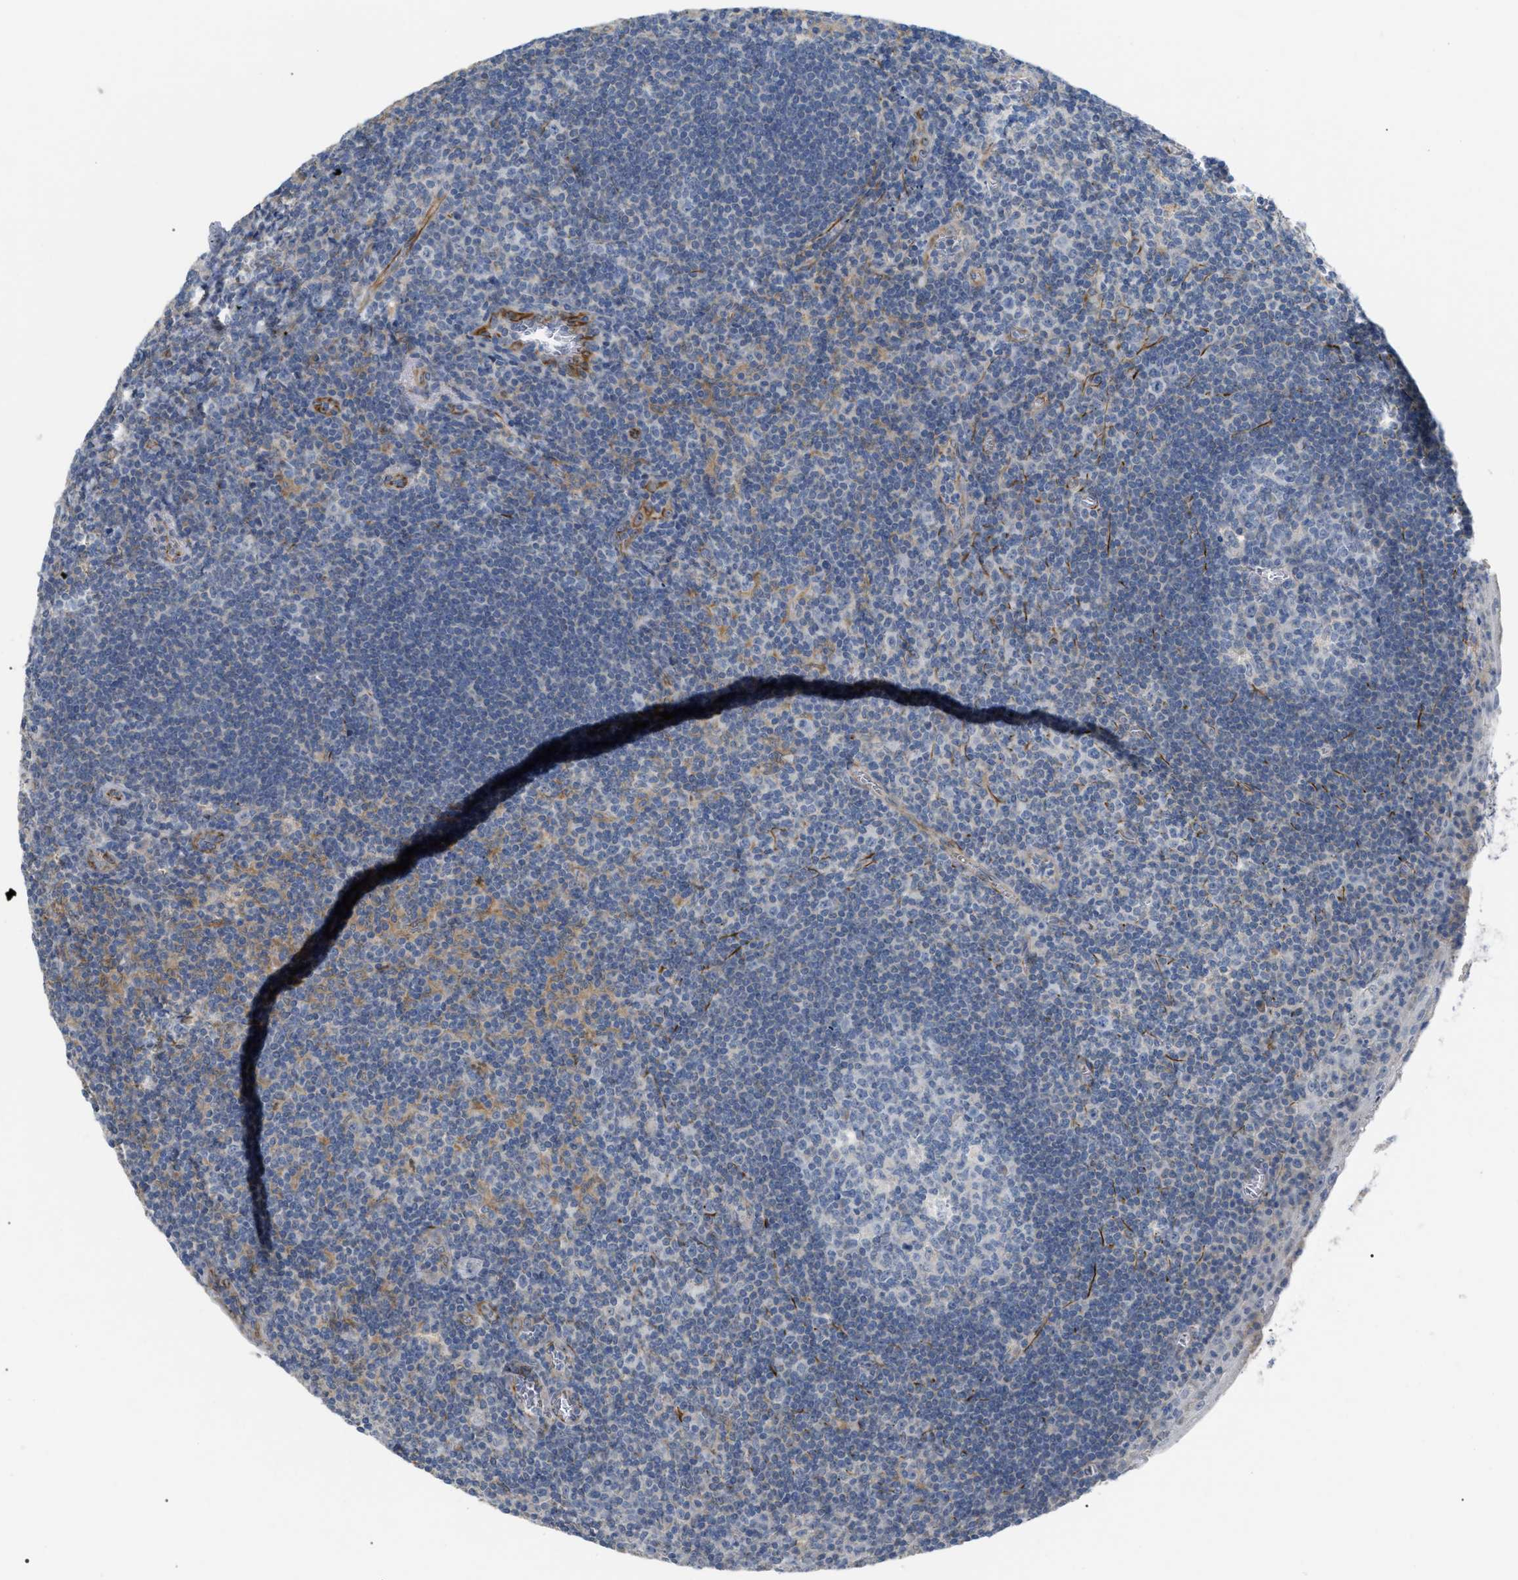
{"staining": {"intensity": "negative", "quantity": "none", "location": "none"}, "tissue": "tonsil", "cell_type": "Germinal center cells", "image_type": "normal", "snomed": [{"axis": "morphology", "description": "Normal tissue, NOS"}, {"axis": "topography", "description": "Tonsil"}], "caption": "There is no significant staining in germinal center cells of tonsil. The staining is performed using DAB brown chromogen with nuclei counter-stained in using hematoxylin.", "gene": "DHX58", "patient": {"sex": "male", "age": 37}}